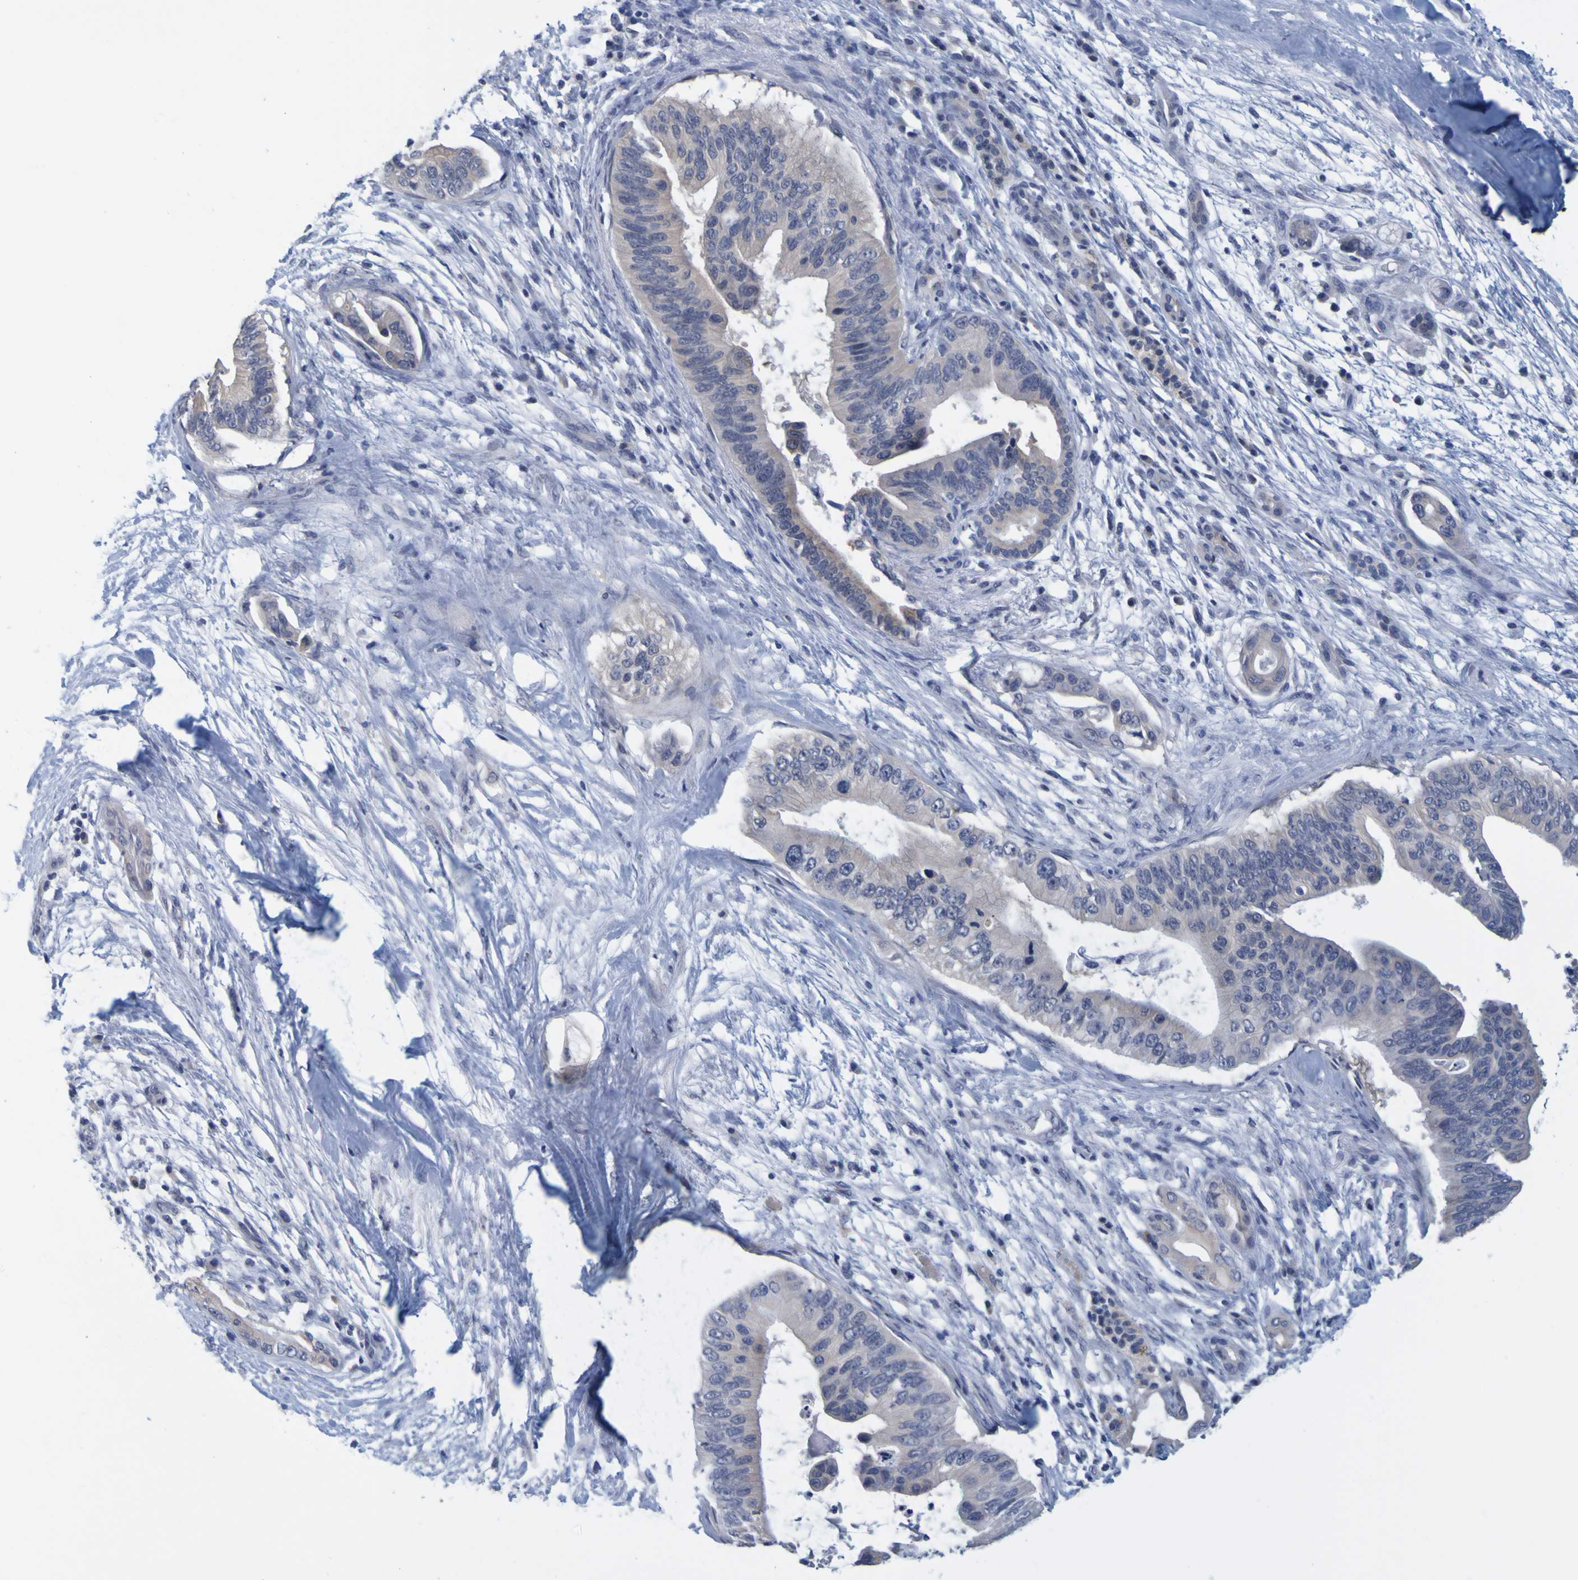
{"staining": {"intensity": "negative", "quantity": "none", "location": "none"}, "tissue": "pancreatic cancer", "cell_type": "Tumor cells", "image_type": "cancer", "snomed": [{"axis": "morphology", "description": "Adenocarcinoma, NOS"}, {"axis": "topography", "description": "Pancreas"}], "caption": "Image shows no significant protein positivity in tumor cells of adenocarcinoma (pancreatic).", "gene": "ENDOU", "patient": {"sex": "male", "age": 77}}